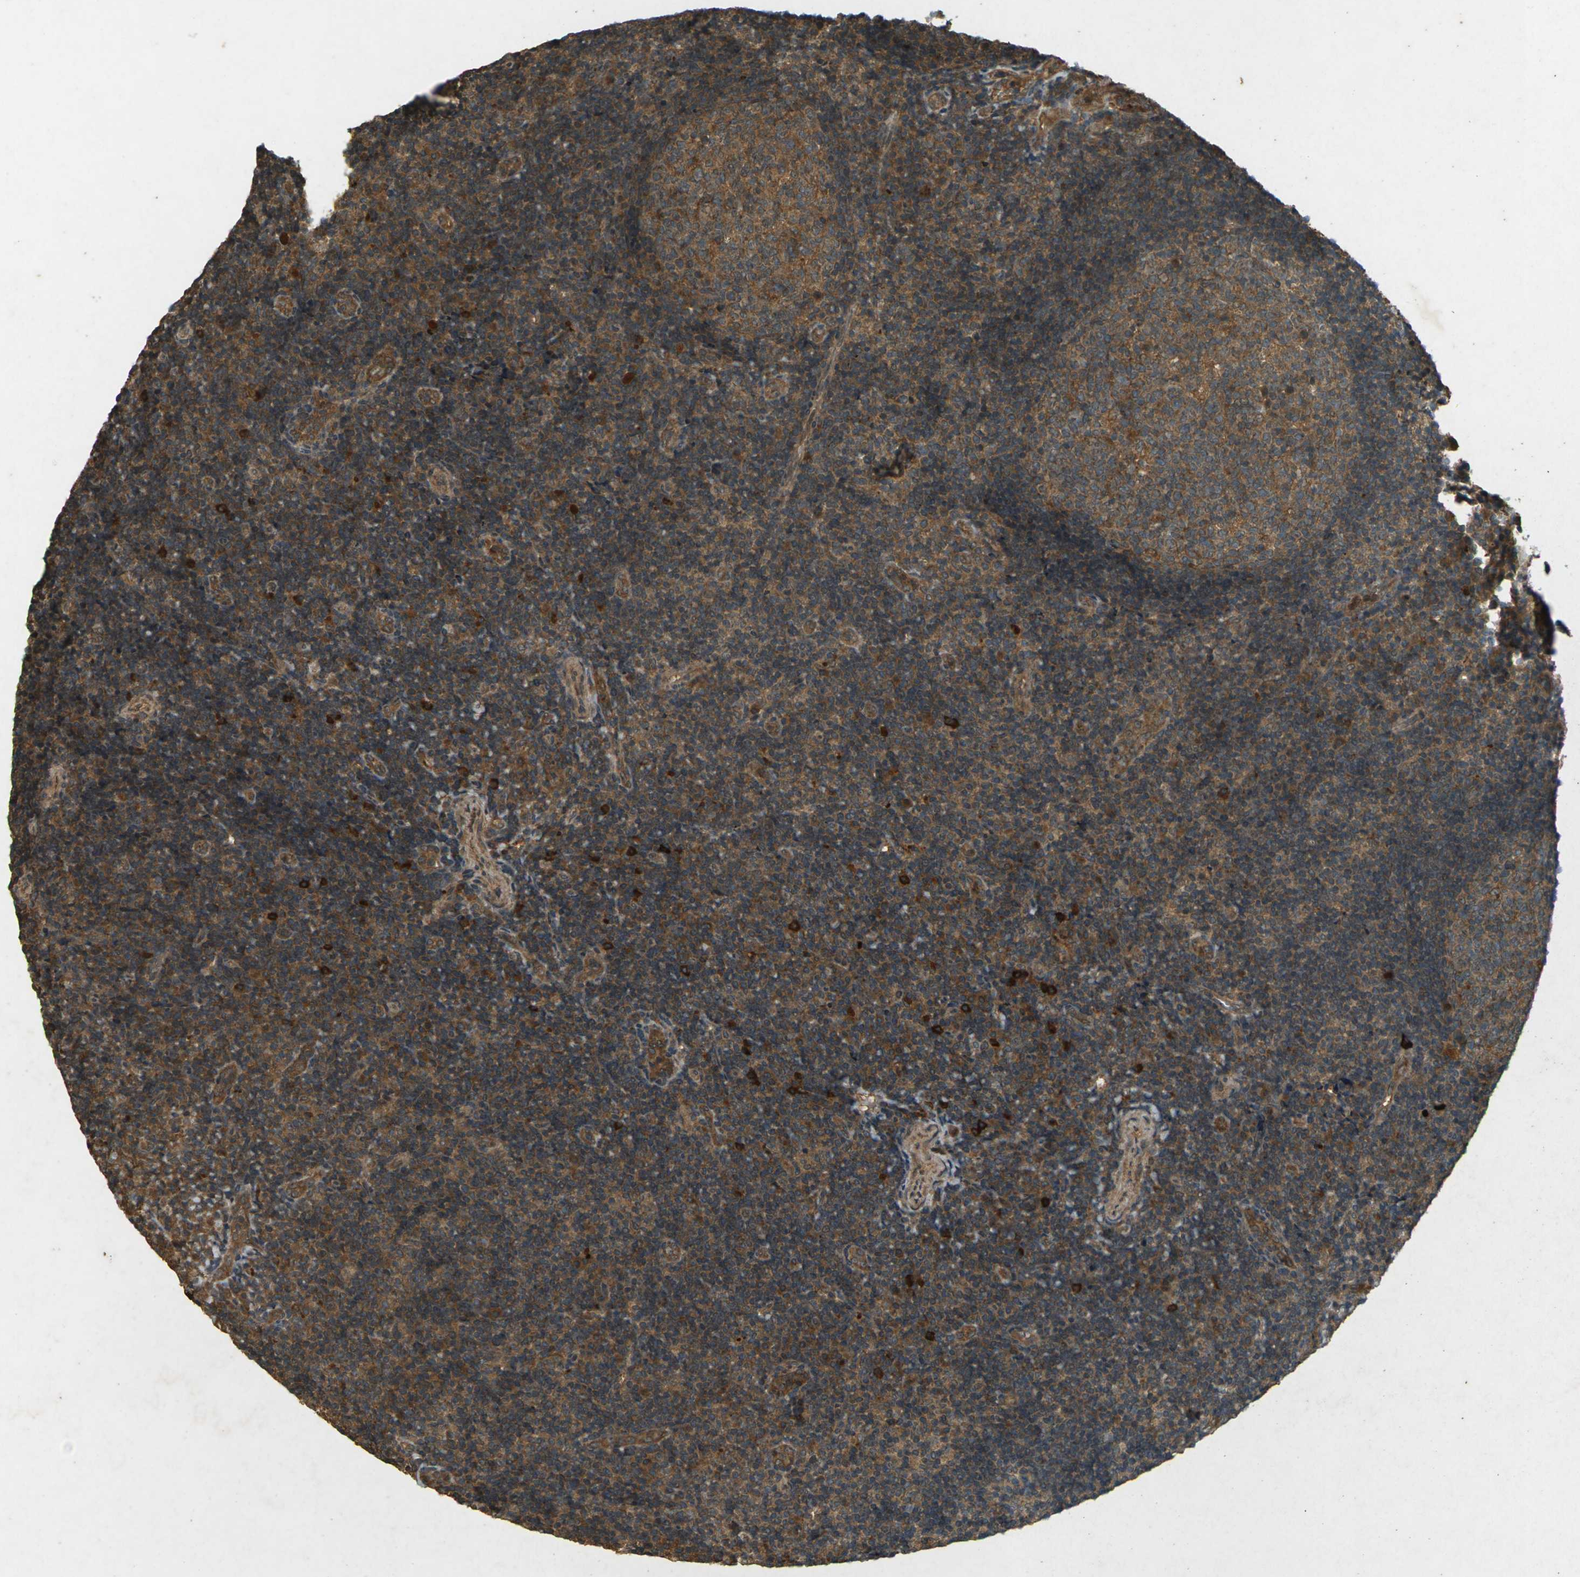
{"staining": {"intensity": "moderate", "quantity": ">75%", "location": "cytoplasmic/membranous"}, "tissue": "tonsil", "cell_type": "Germinal center cells", "image_type": "normal", "snomed": [{"axis": "morphology", "description": "Normal tissue, NOS"}, {"axis": "topography", "description": "Tonsil"}], "caption": "IHC histopathology image of normal tonsil: human tonsil stained using immunohistochemistry (IHC) reveals medium levels of moderate protein expression localized specifically in the cytoplasmic/membranous of germinal center cells, appearing as a cytoplasmic/membranous brown color.", "gene": "TAP1", "patient": {"sex": "female", "age": 40}}